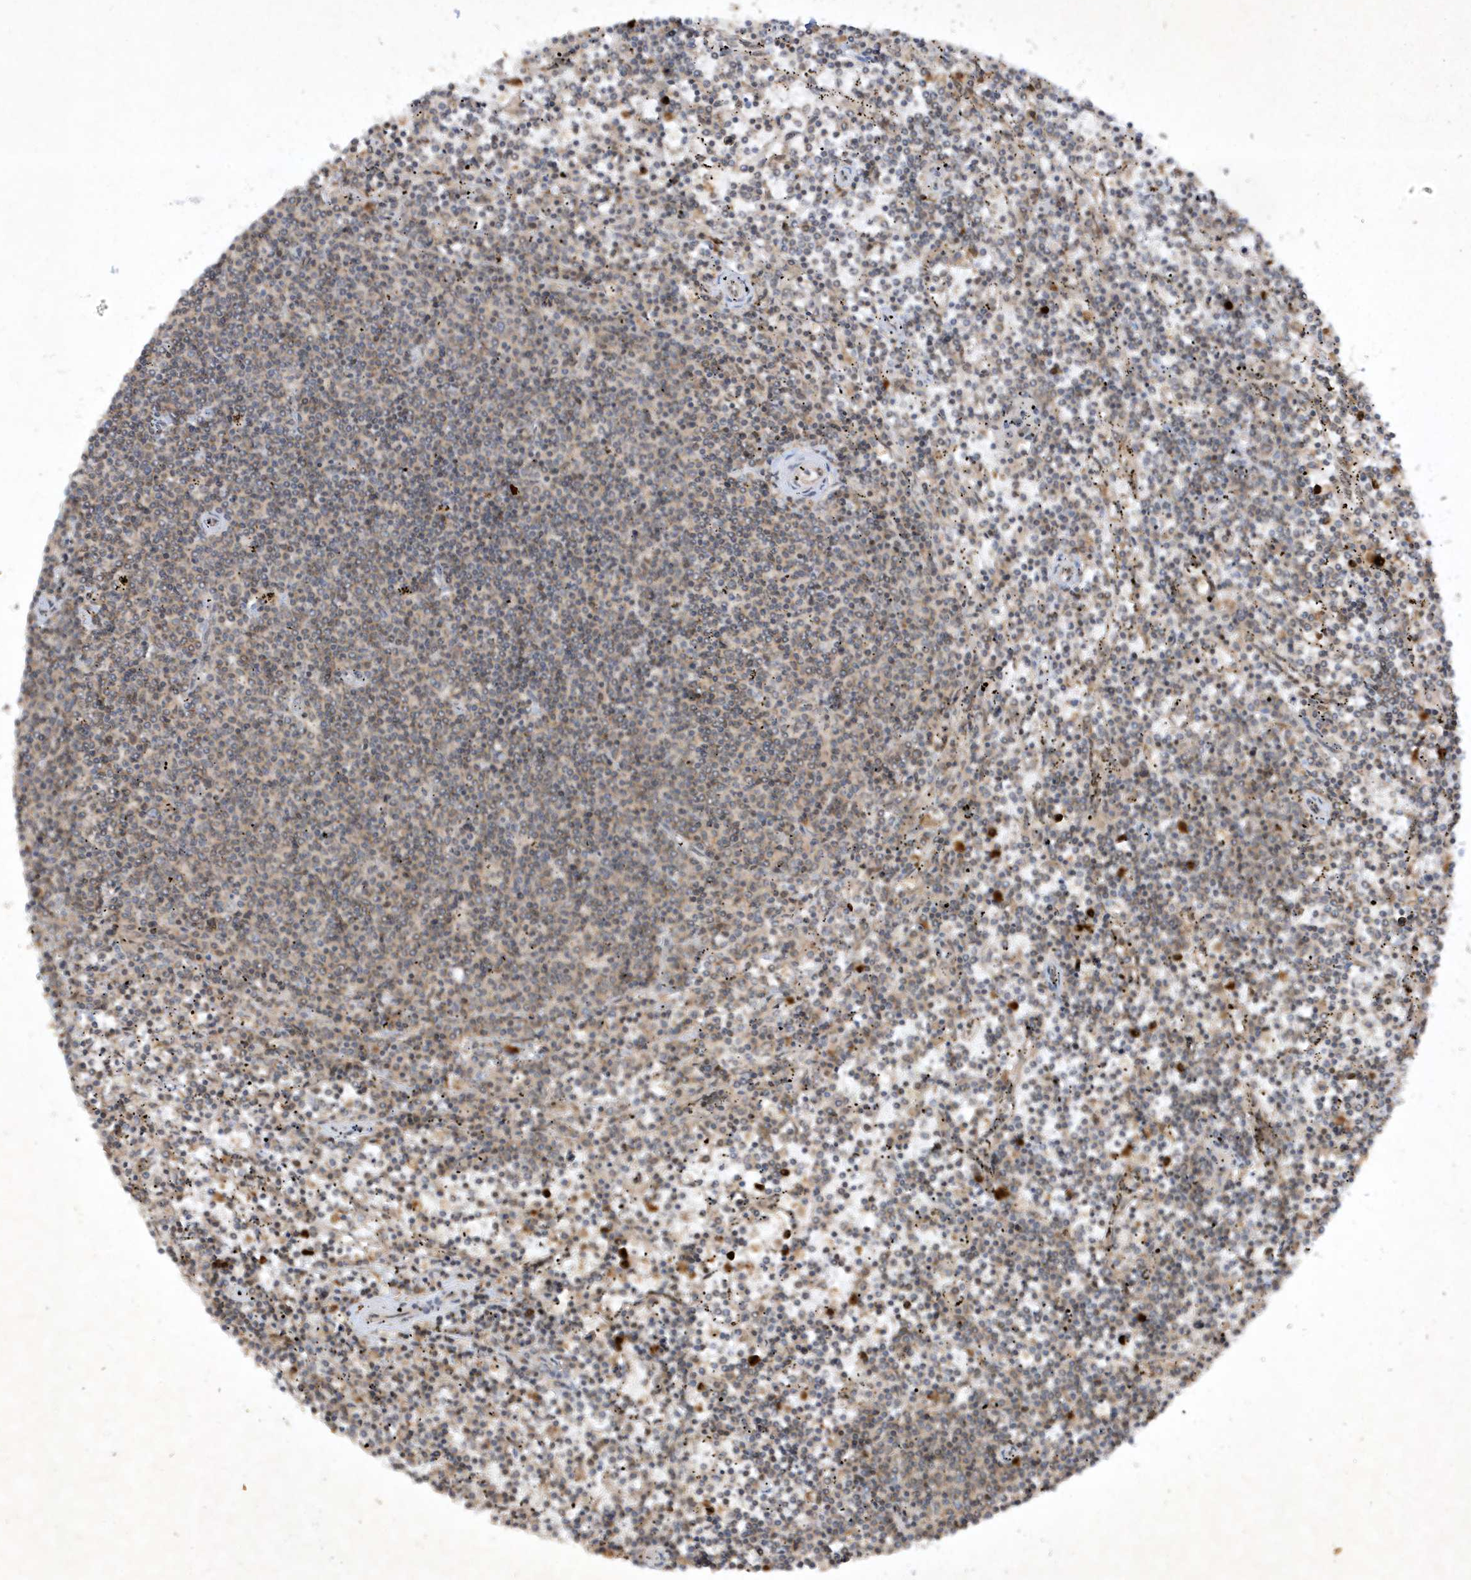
{"staining": {"intensity": "negative", "quantity": "none", "location": "none"}, "tissue": "lymphoma", "cell_type": "Tumor cells", "image_type": "cancer", "snomed": [{"axis": "morphology", "description": "Malignant lymphoma, non-Hodgkin's type, Low grade"}, {"axis": "topography", "description": "Spleen"}], "caption": "There is no significant expression in tumor cells of lymphoma.", "gene": "ZNF213", "patient": {"sex": "female", "age": 50}}